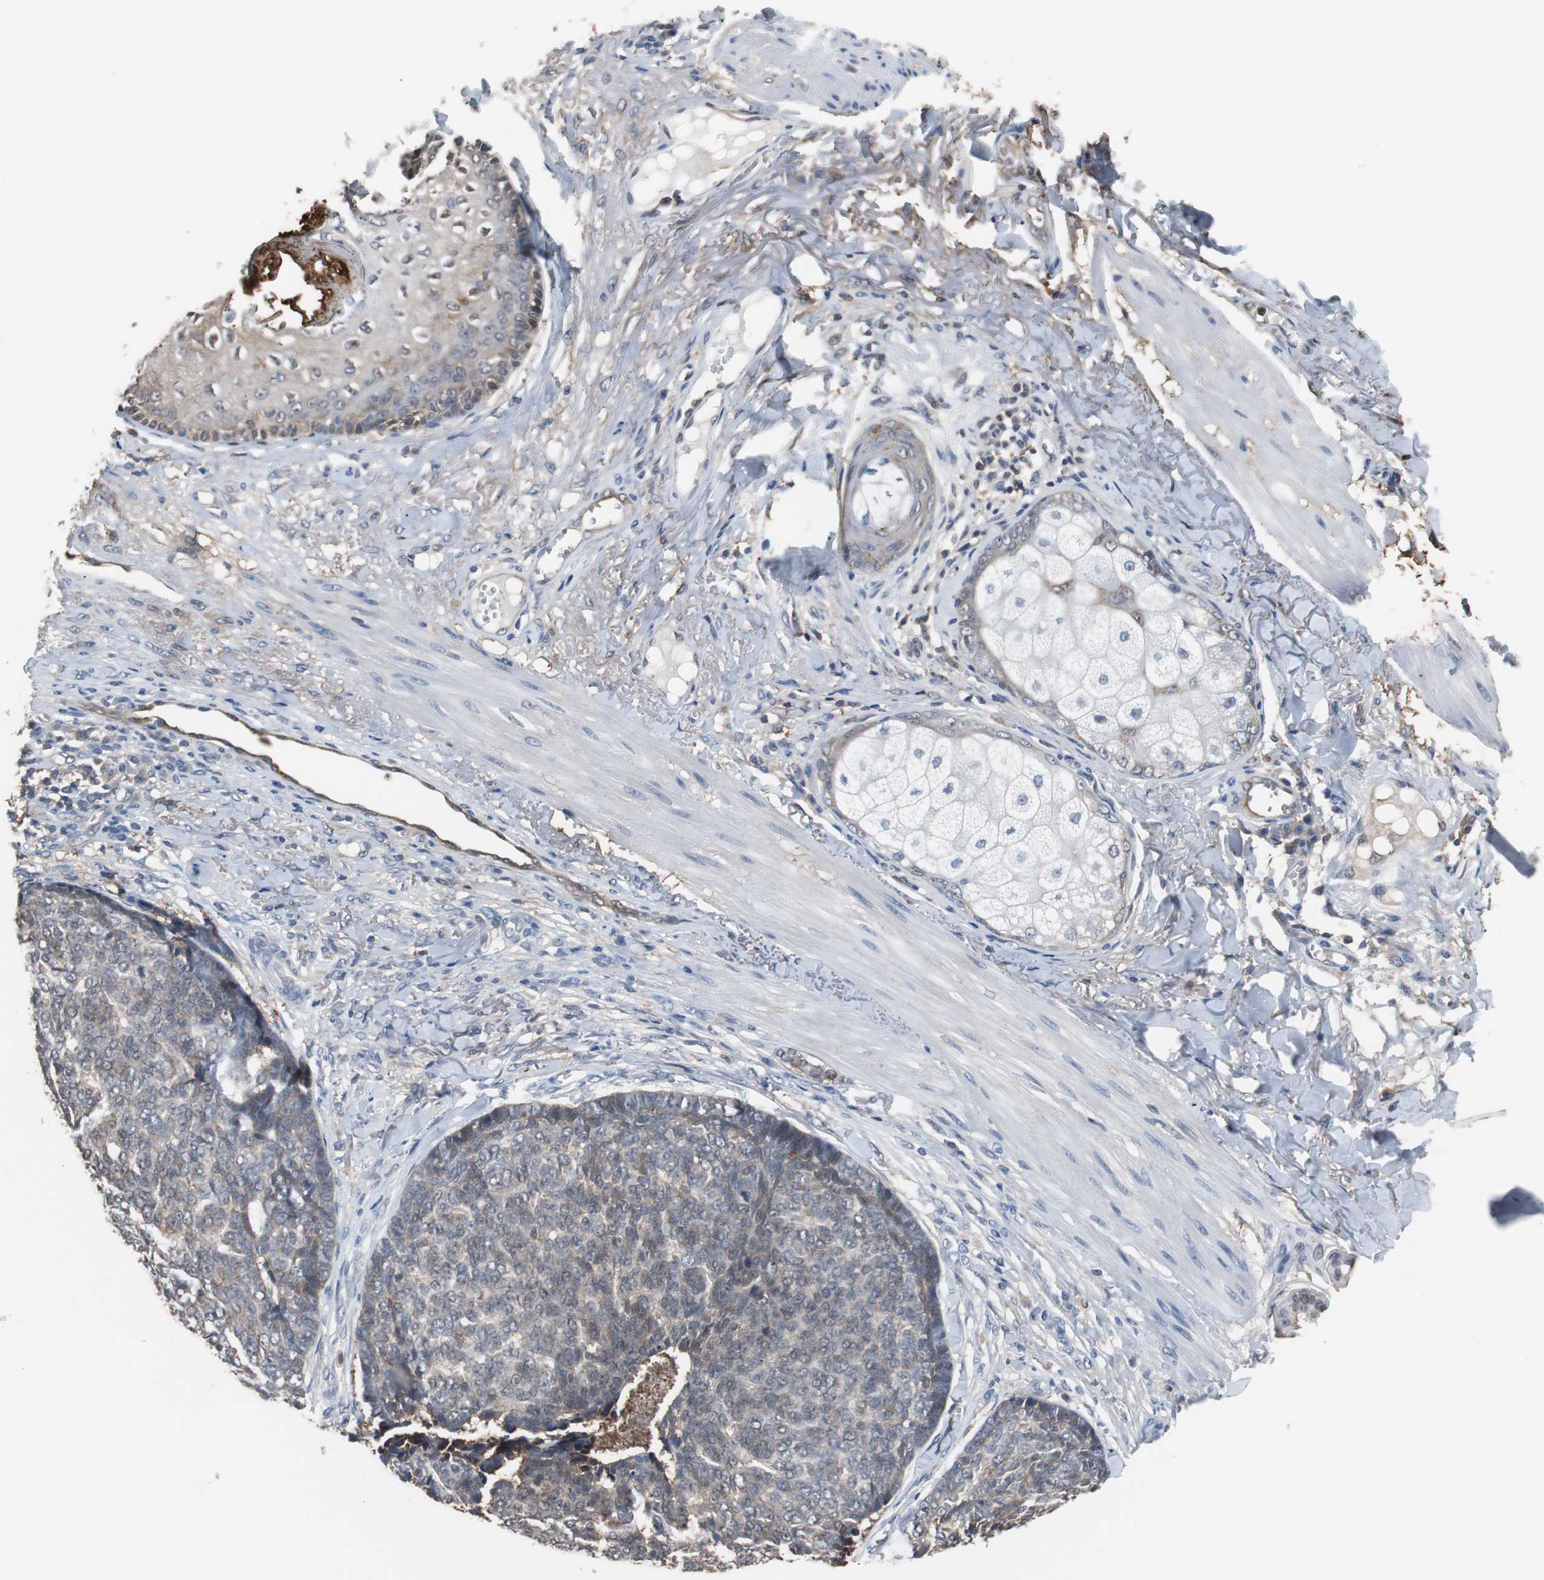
{"staining": {"intensity": "weak", "quantity": "<25%", "location": "cytoplasmic/membranous"}, "tissue": "skin cancer", "cell_type": "Tumor cells", "image_type": "cancer", "snomed": [{"axis": "morphology", "description": "Basal cell carcinoma"}, {"axis": "topography", "description": "Skin"}], "caption": "Immunohistochemistry (IHC) image of skin cancer stained for a protein (brown), which exhibits no expression in tumor cells. (DAB immunohistochemistry (IHC) with hematoxylin counter stain).", "gene": "ANXA4", "patient": {"sex": "male", "age": 84}}